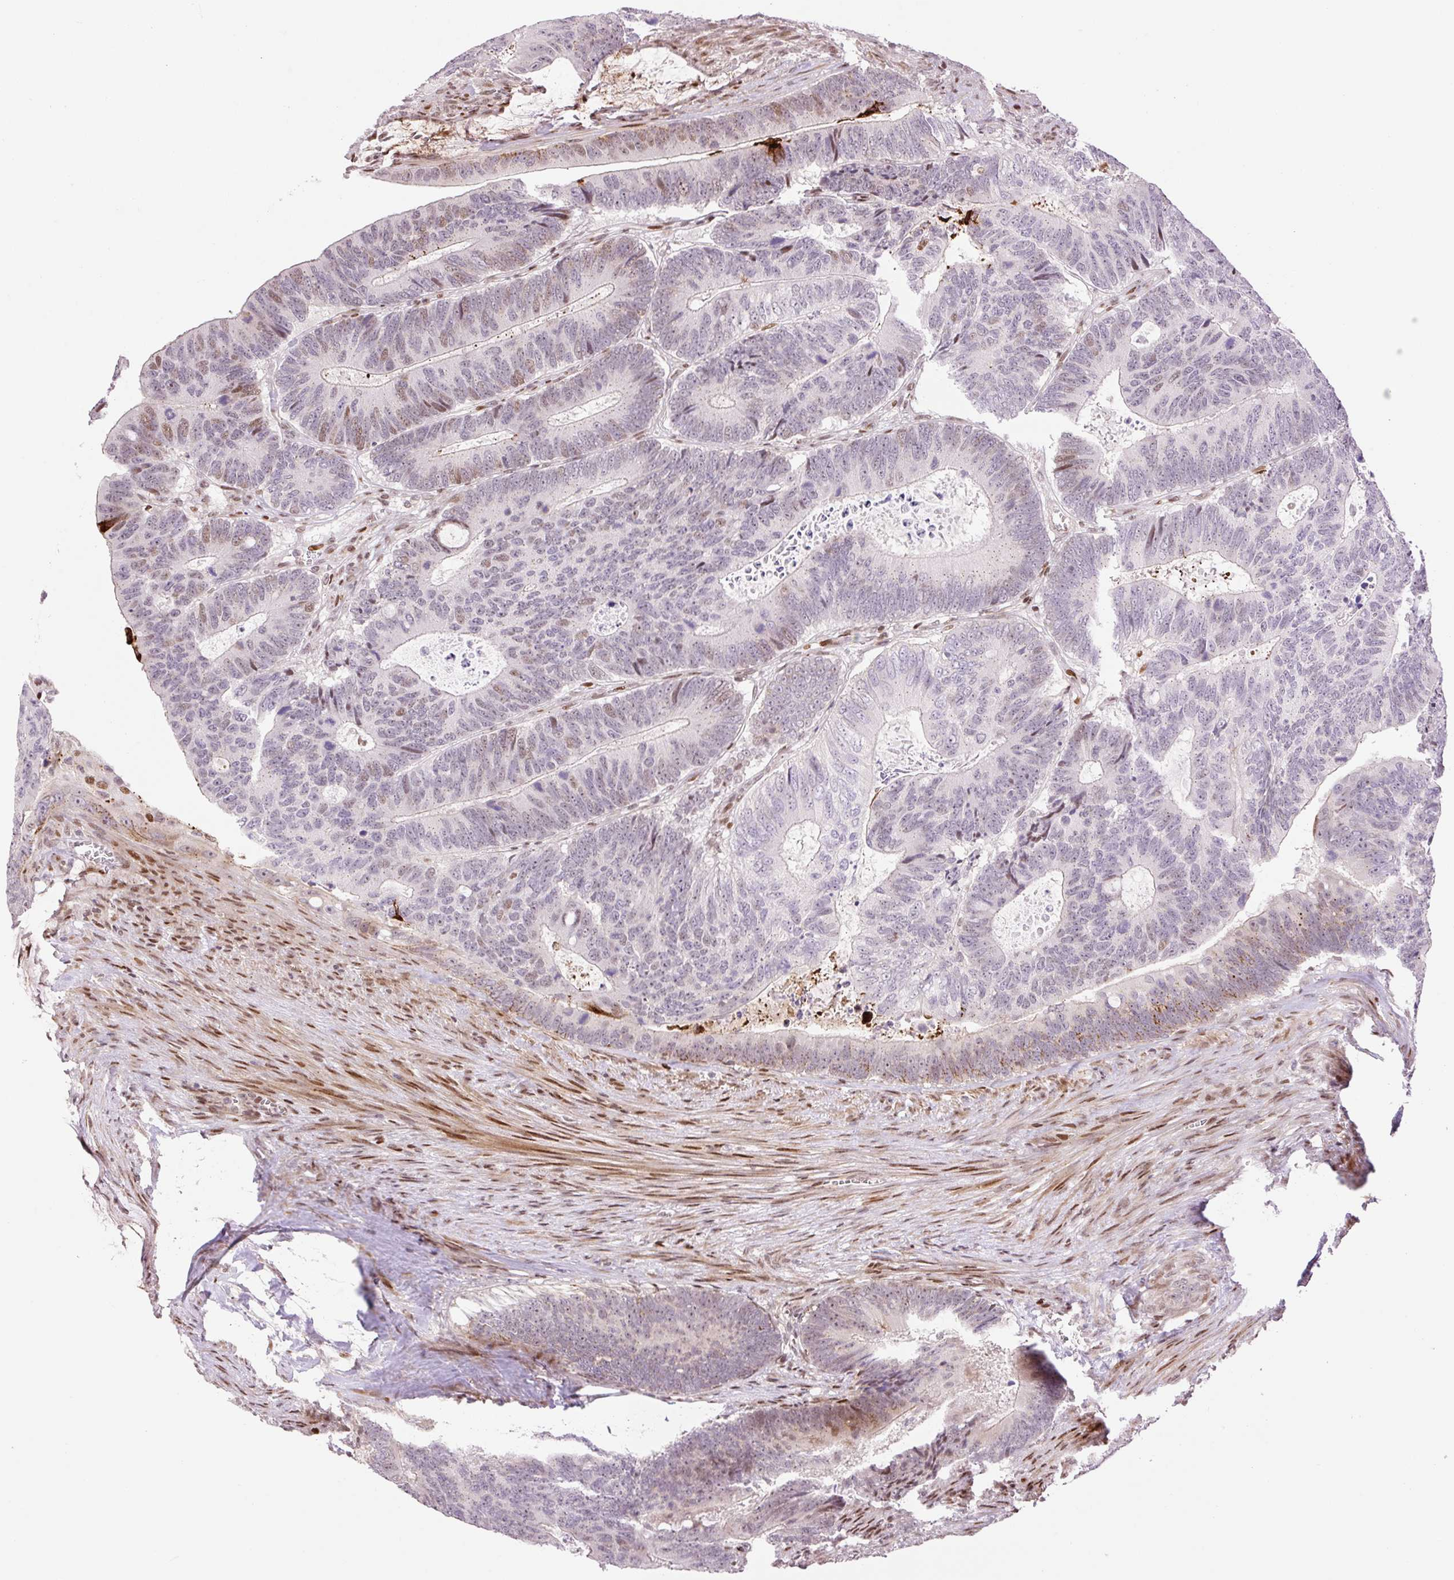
{"staining": {"intensity": "moderate", "quantity": "<25%", "location": "nuclear"}, "tissue": "colorectal cancer", "cell_type": "Tumor cells", "image_type": "cancer", "snomed": [{"axis": "morphology", "description": "Adenocarcinoma, NOS"}, {"axis": "topography", "description": "Colon"}], "caption": "Protein staining by IHC shows moderate nuclear positivity in approximately <25% of tumor cells in adenocarcinoma (colorectal).", "gene": "RIPPLY3", "patient": {"sex": "male", "age": 62}}